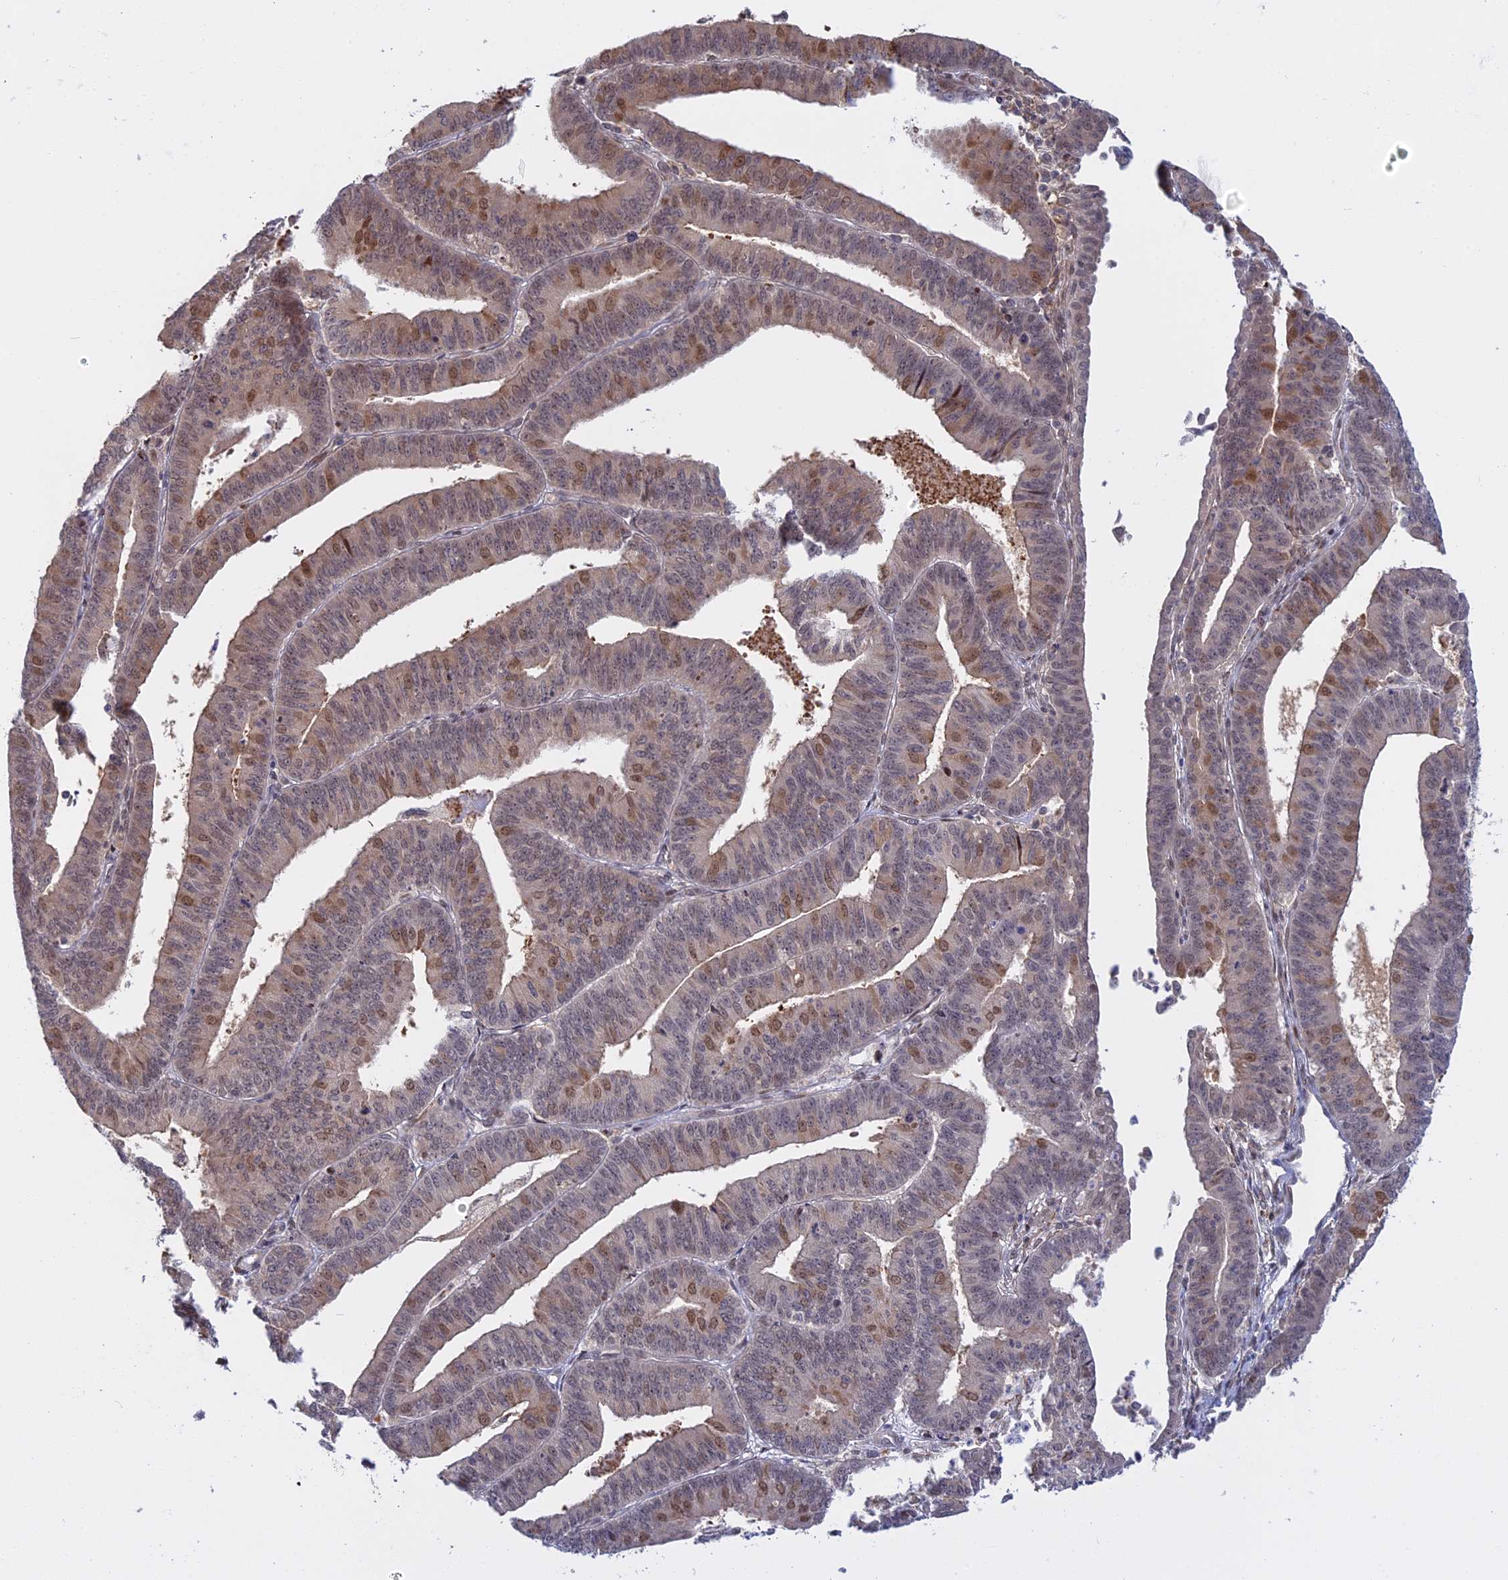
{"staining": {"intensity": "moderate", "quantity": "<25%", "location": "nuclear"}, "tissue": "endometrial cancer", "cell_type": "Tumor cells", "image_type": "cancer", "snomed": [{"axis": "morphology", "description": "Adenocarcinoma, NOS"}, {"axis": "topography", "description": "Endometrium"}], "caption": "An immunohistochemistry (IHC) image of tumor tissue is shown. Protein staining in brown labels moderate nuclear positivity in endometrial cancer (adenocarcinoma) within tumor cells.", "gene": "GSKIP", "patient": {"sex": "female", "age": 73}}